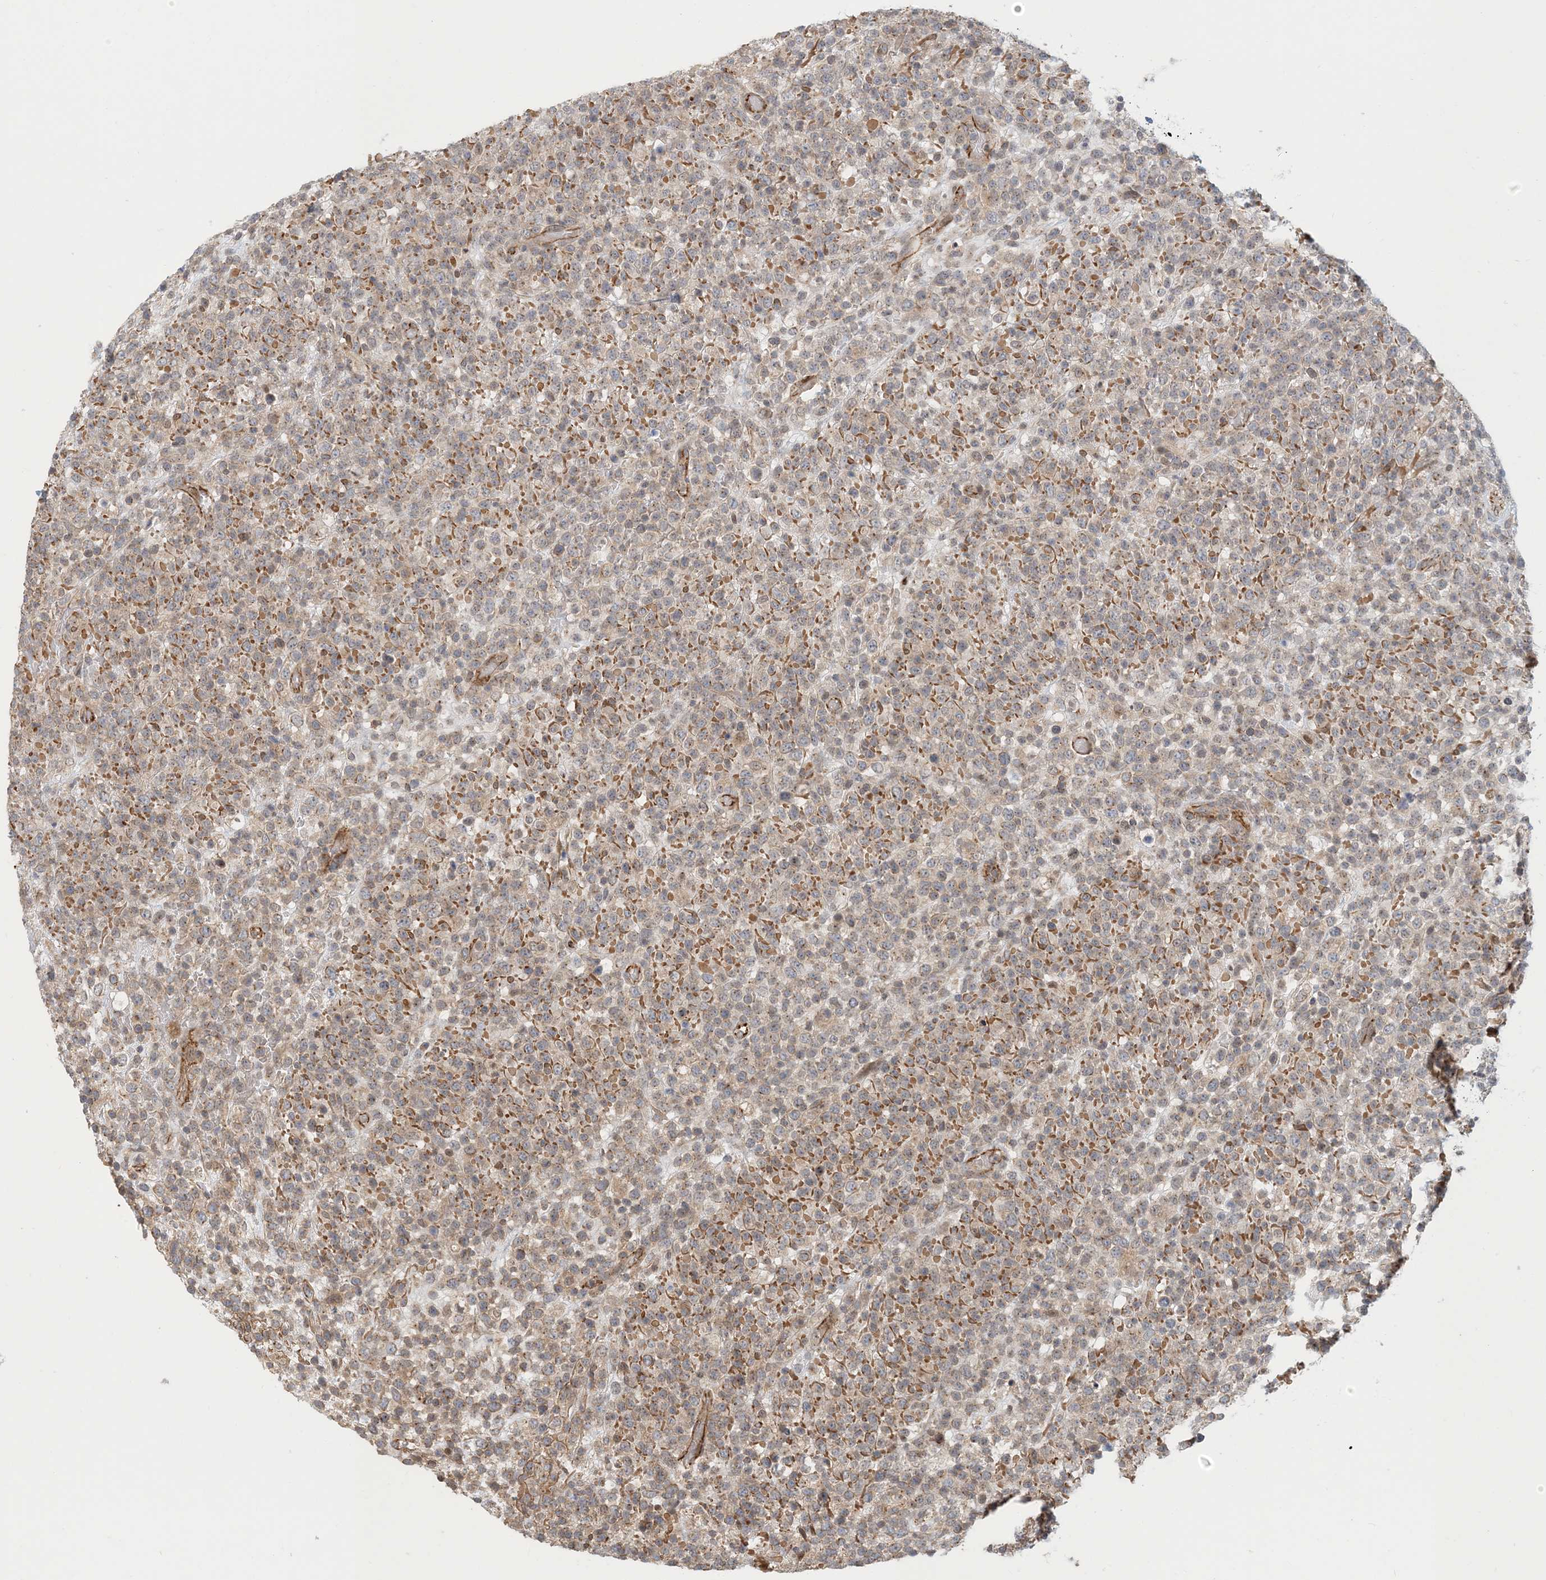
{"staining": {"intensity": "weak", "quantity": "<25%", "location": "cytoplasmic/membranous"}, "tissue": "lymphoma", "cell_type": "Tumor cells", "image_type": "cancer", "snomed": [{"axis": "morphology", "description": "Malignant lymphoma, non-Hodgkin's type, High grade"}, {"axis": "topography", "description": "Colon"}], "caption": "A micrograph of lymphoma stained for a protein displays no brown staining in tumor cells.", "gene": "MAPKBP1", "patient": {"sex": "female", "age": 53}}